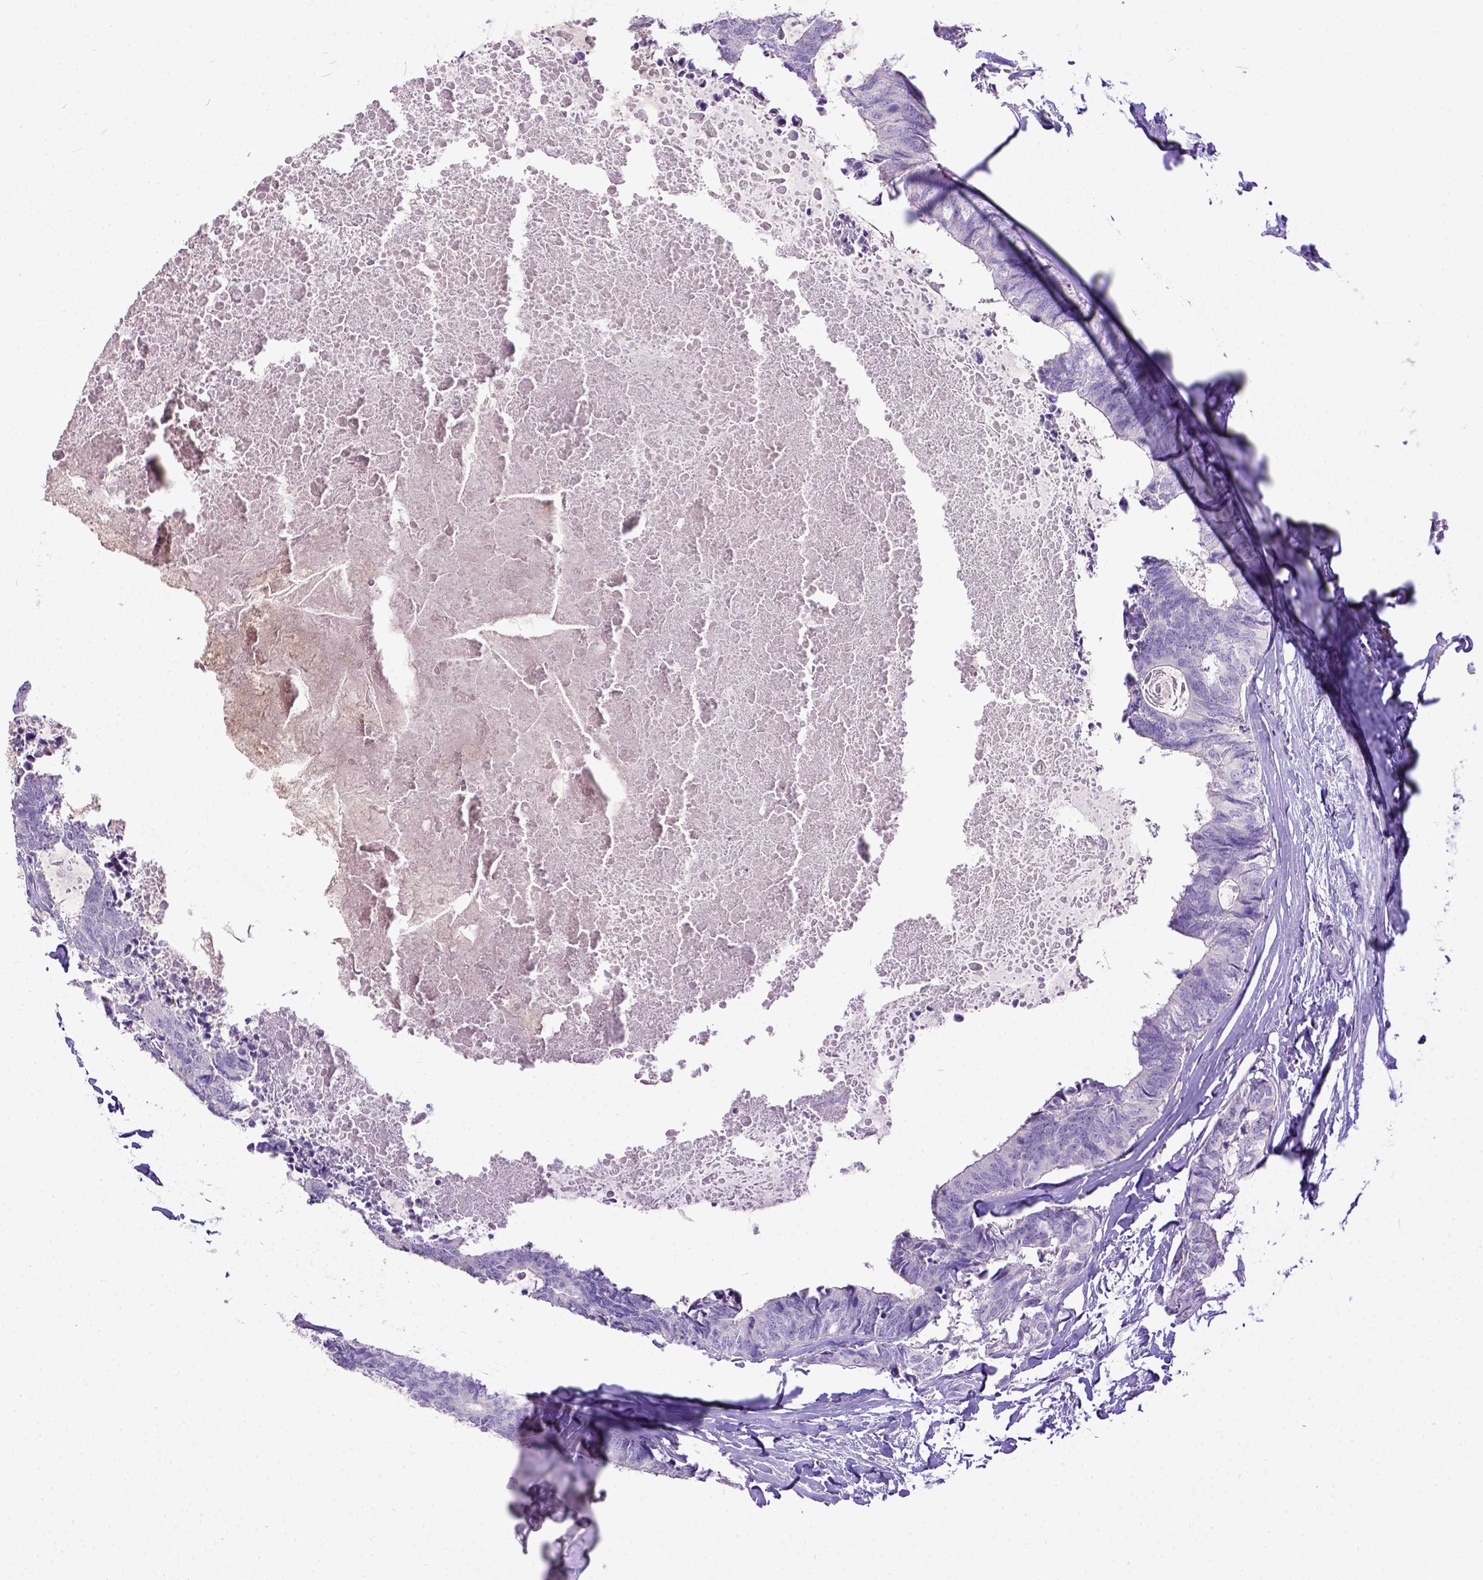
{"staining": {"intensity": "negative", "quantity": "none", "location": "none"}, "tissue": "colorectal cancer", "cell_type": "Tumor cells", "image_type": "cancer", "snomed": [{"axis": "morphology", "description": "Adenocarcinoma, NOS"}, {"axis": "topography", "description": "Colon"}, {"axis": "topography", "description": "Rectum"}], "caption": "High magnification brightfield microscopy of colorectal cancer stained with DAB (brown) and counterstained with hematoxylin (blue): tumor cells show no significant positivity.", "gene": "KIT", "patient": {"sex": "male", "age": 57}}